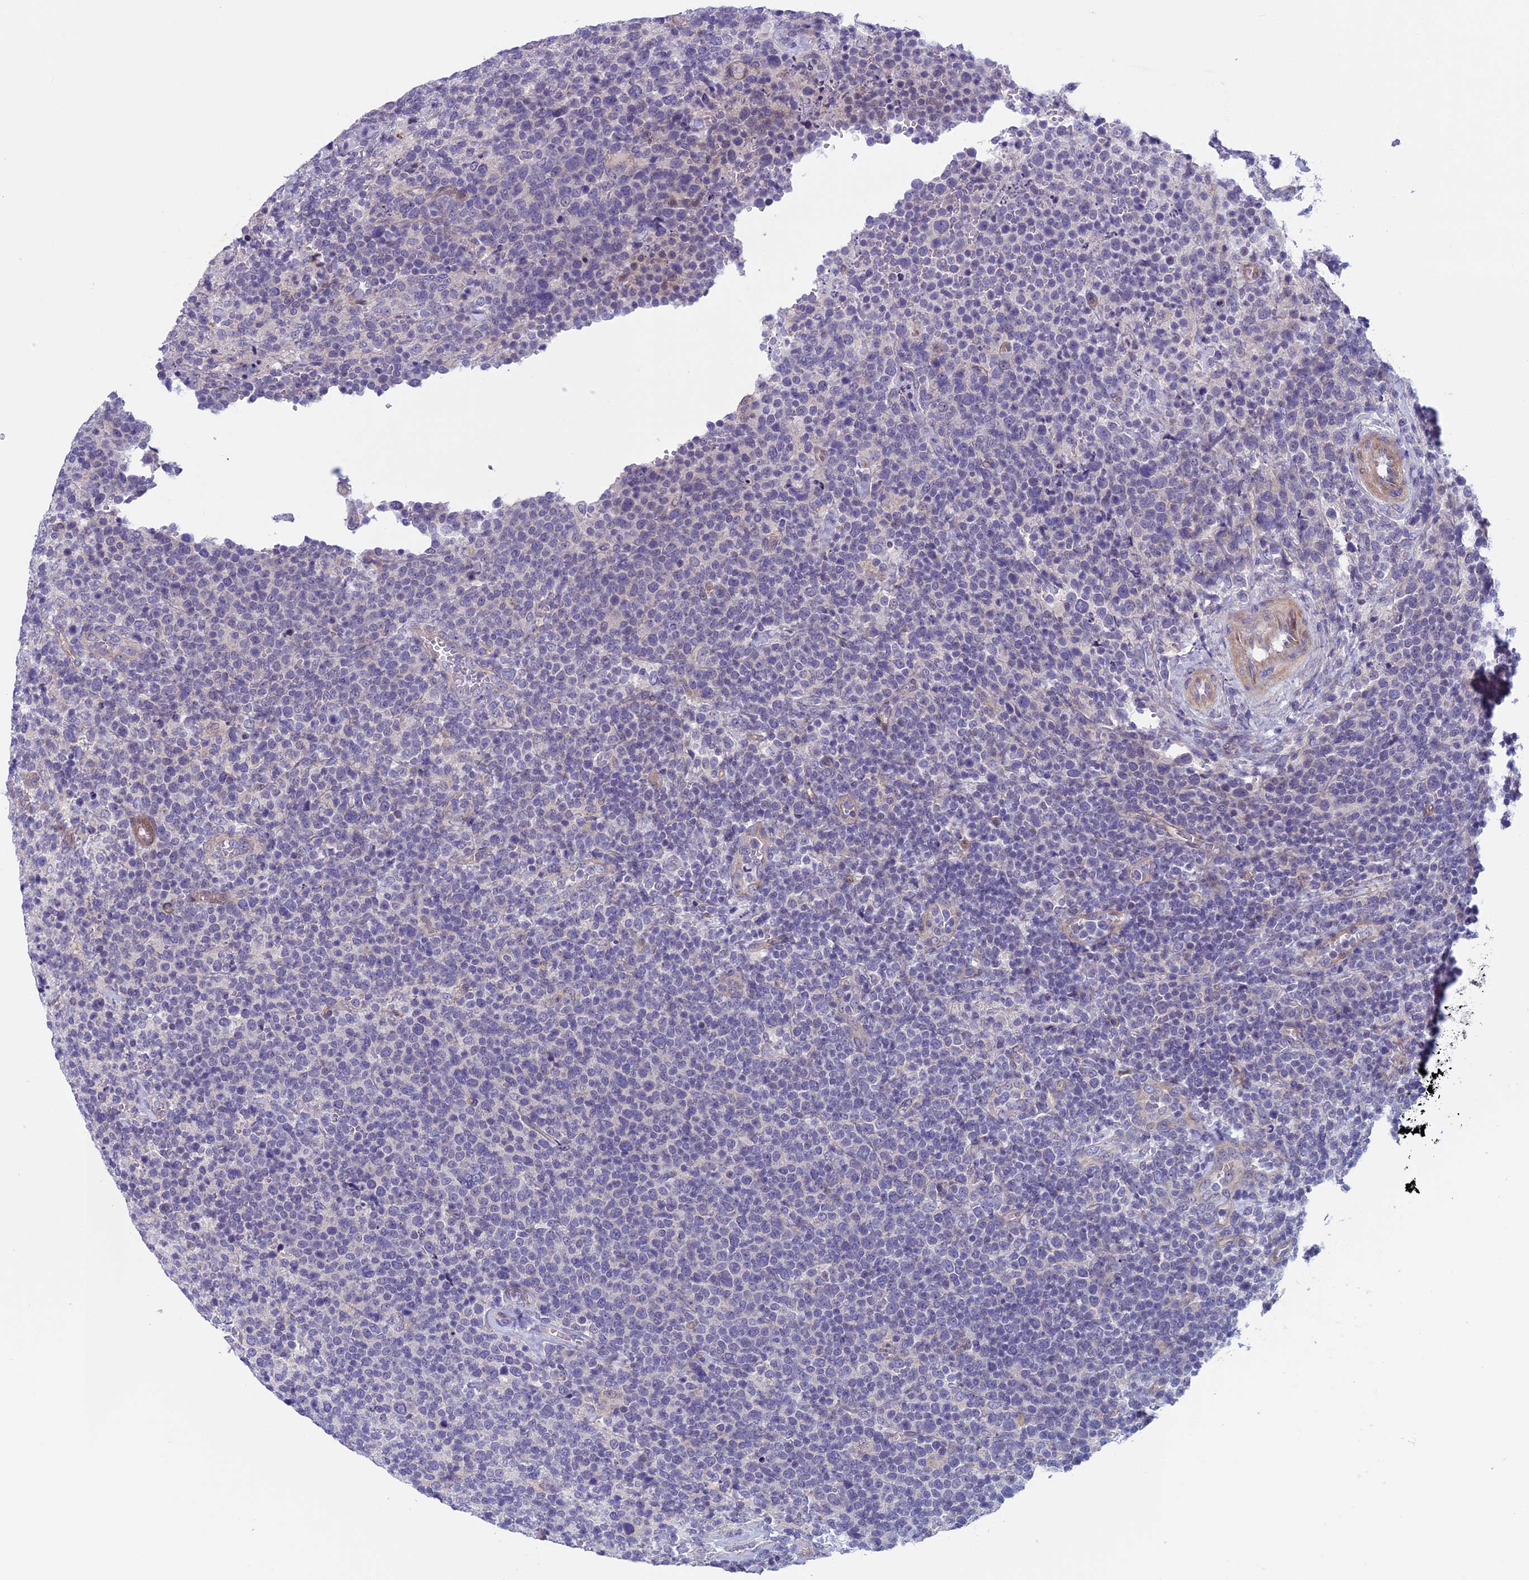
{"staining": {"intensity": "negative", "quantity": "none", "location": "none"}, "tissue": "lymphoma", "cell_type": "Tumor cells", "image_type": "cancer", "snomed": [{"axis": "morphology", "description": "Malignant lymphoma, non-Hodgkin's type, High grade"}, {"axis": "topography", "description": "Lymph node"}], "caption": "Histopathology image shows no protein expression in tumor cells of high-grade malignant lymphoma, non-Hodgkin's type tissue.", "gene": "CNOT6L", "patient": {"sex": "male", "age": 61}}